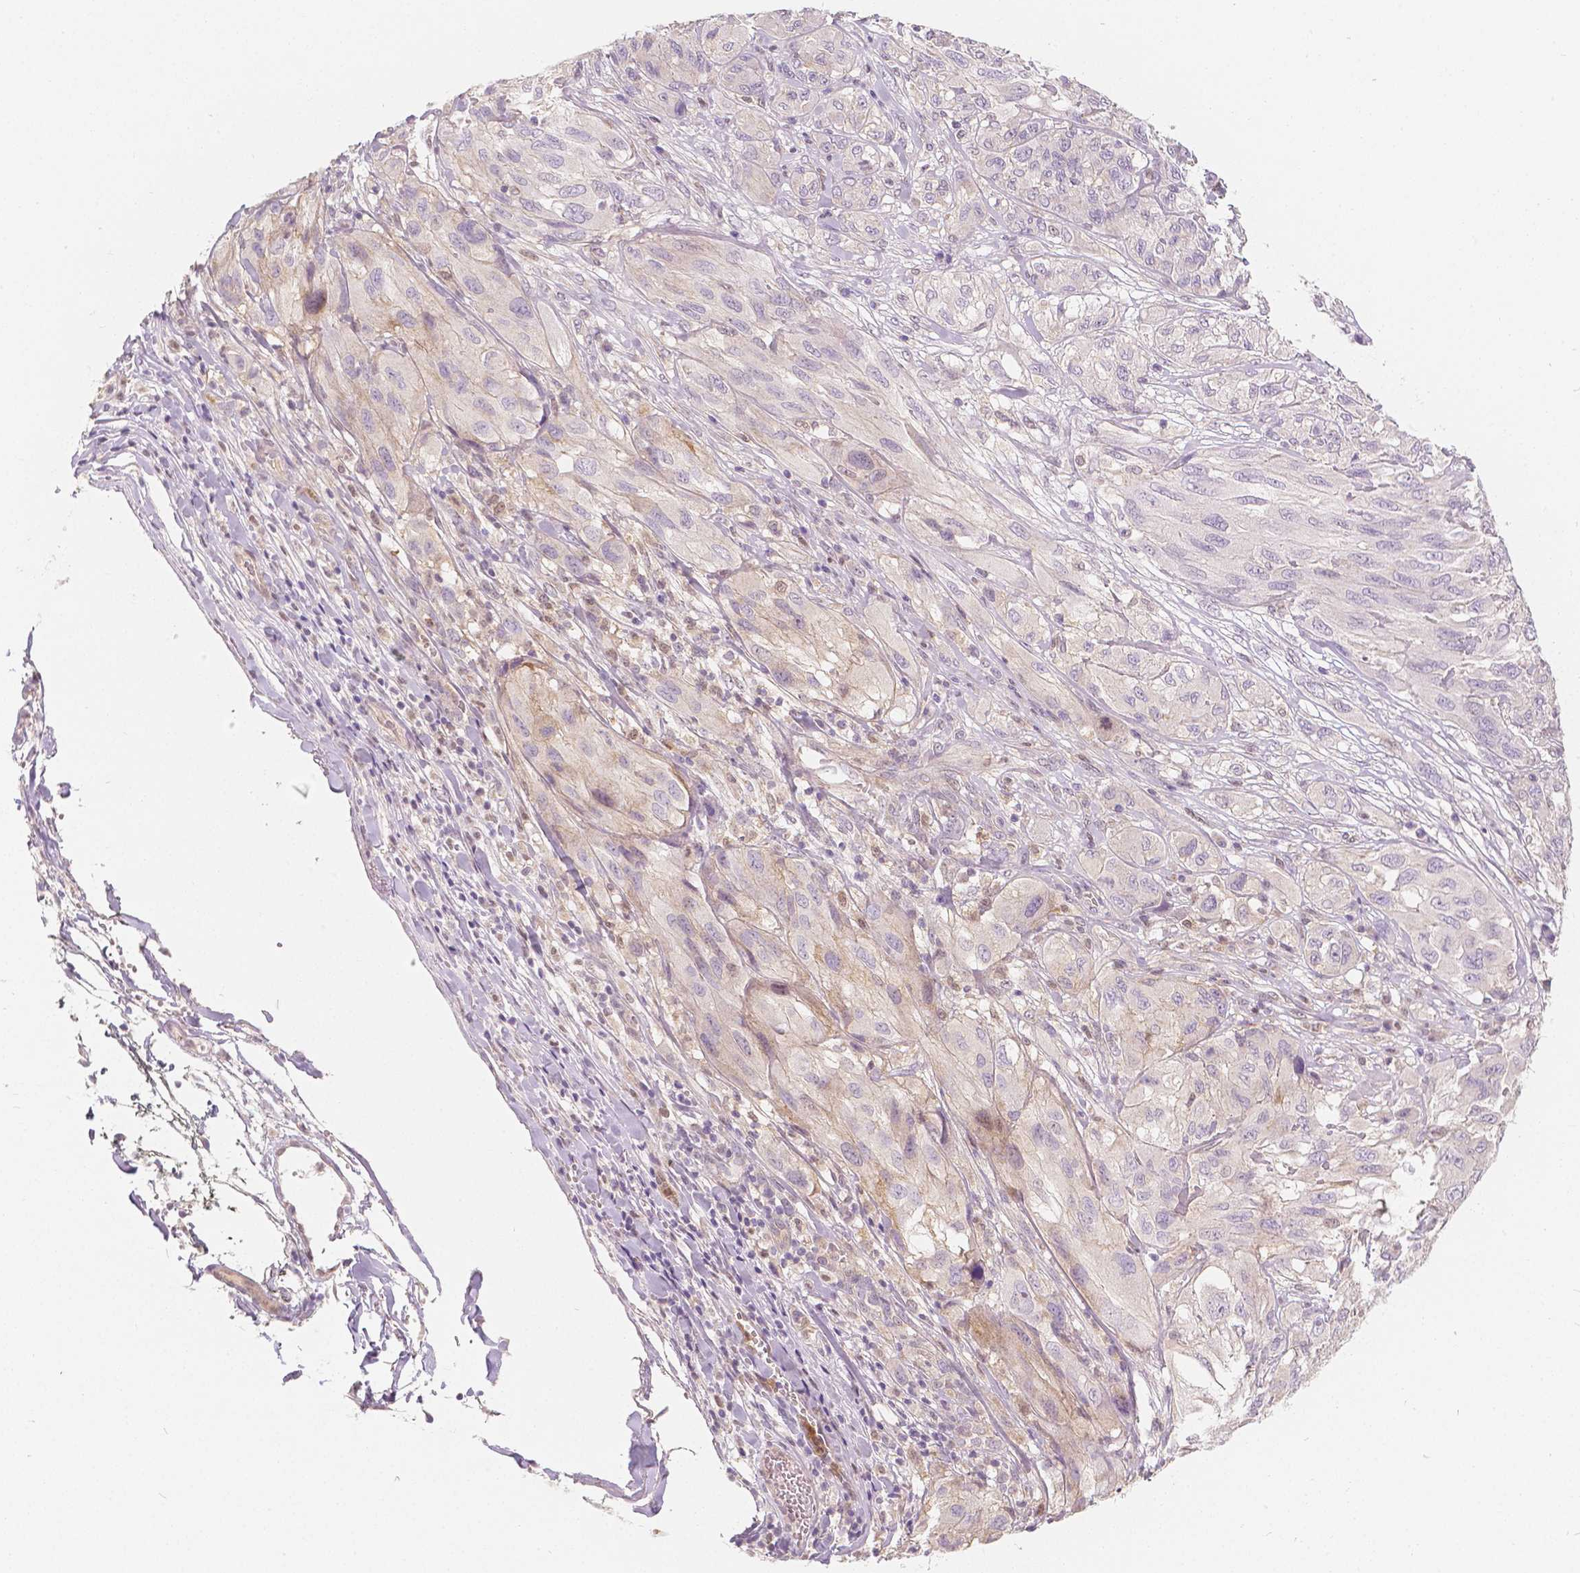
{"staining": {"intensity": "negative", "quantity": "none", "location": "none"}, "tissue": "melanoma", "cell_type": "Tumor cells", "image_type": "cancer", "snomed": [{"axis": "morphology", "description": "Malignant melanoma, NOS"}, {"axis": "topography", "description": "Skin"}], "caption": "DAB immunohistochemical staining of melanoma reveals no significant expression in tumor cells.", "gene": "NAPRT", "patient": {"sex": "female", "age": 91}}